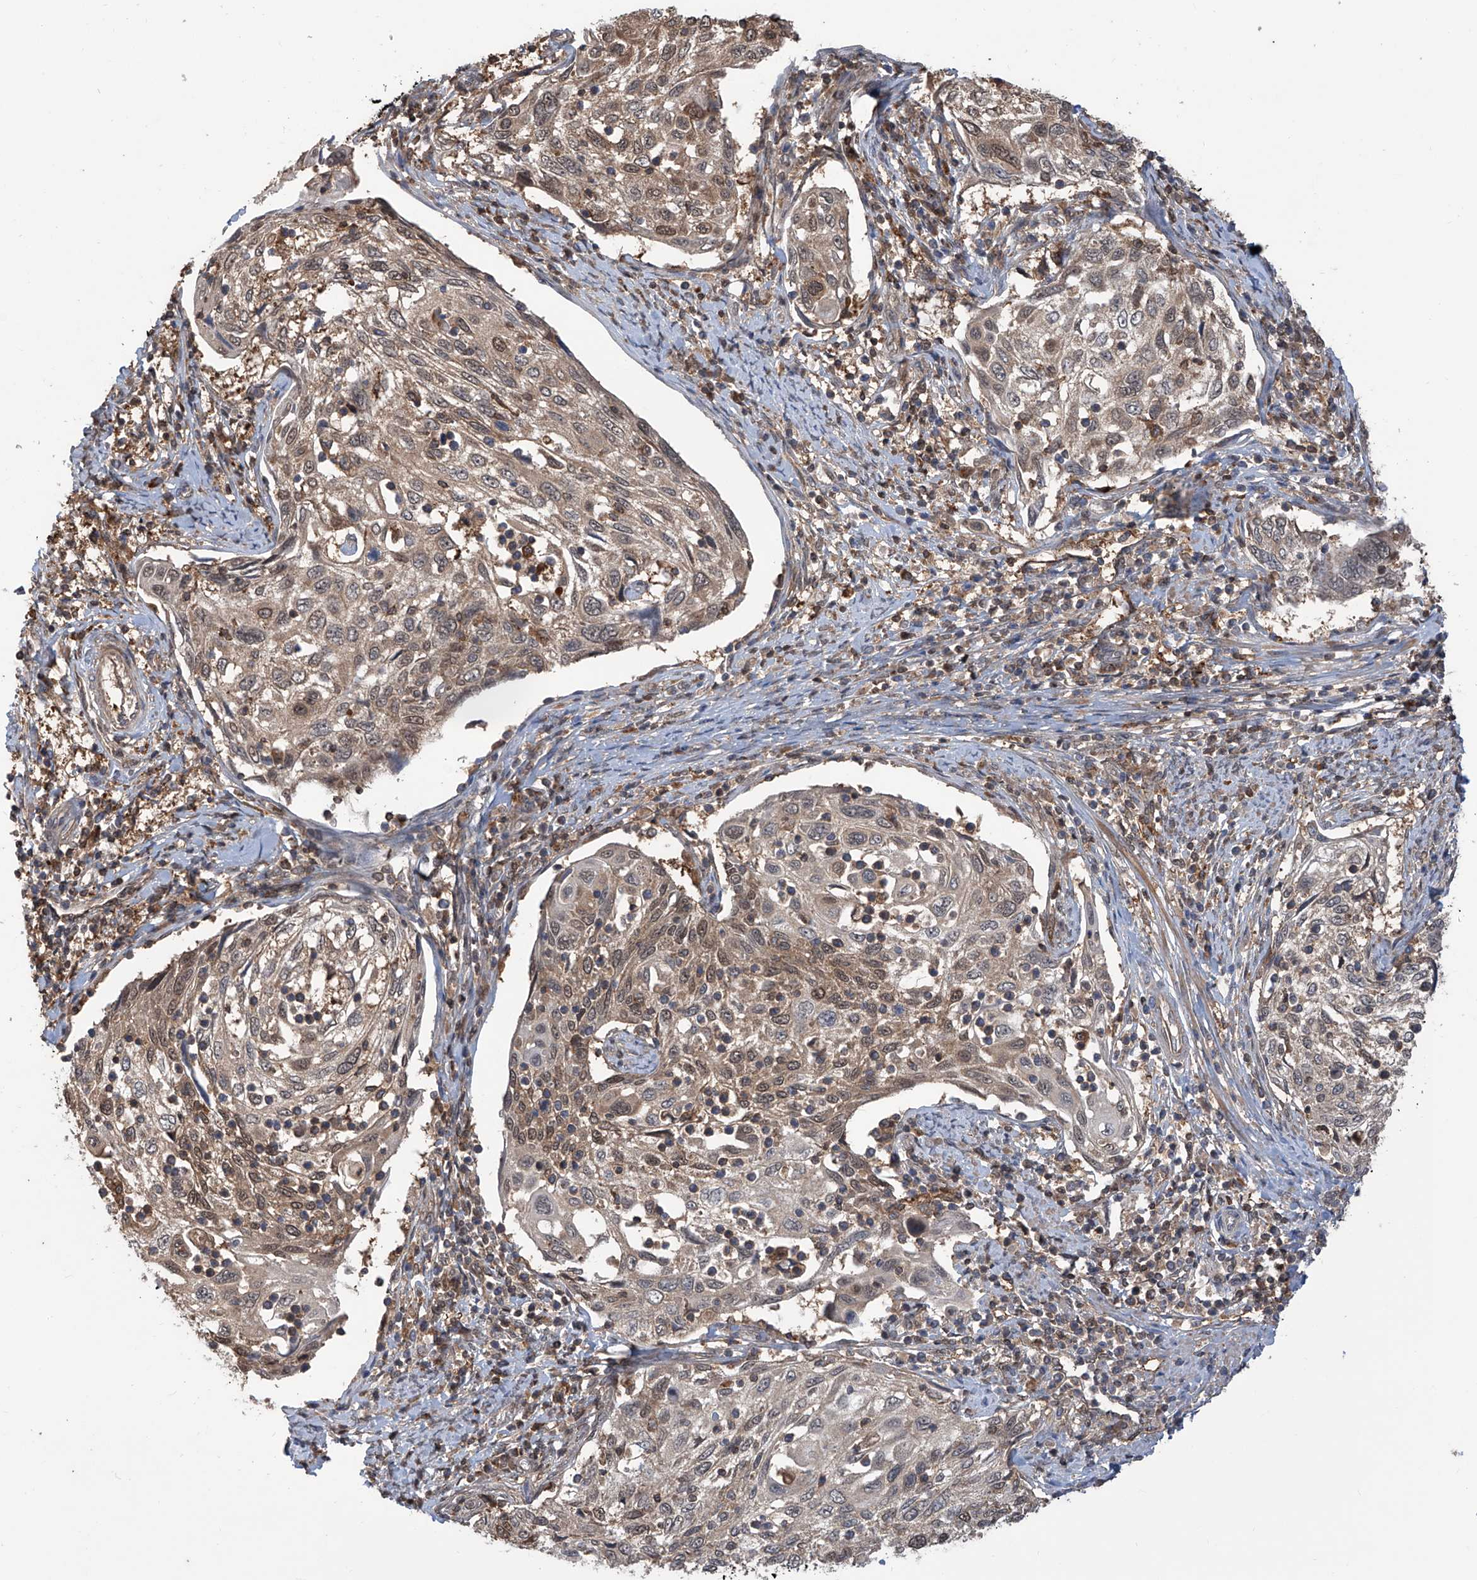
{"staining": {"intensity": "moderate", "quantity": "25%-75%", "location": "cytoplasmic/membranous,nuclear"}, "tissue": "cervical cancer", "cell_type": "Tumor cells", "image_type": "cancer", "snomed": [{"axis": "morphology", "description": "Squamous cell carcinoma, NOS"}, {"axis": "topography", "description": "Cervix"}], "caption": "A micrograph of squamous cell carcinoma (cervical) stained for a protein displays moderate cytoplasmic/membranous and nuclear brown staining in tumor cells. (DAB = brown stain, brightfield microscopy at high magnification).", "gene": "HOXC8", "patient": {"sex": "female", "age": 70}}